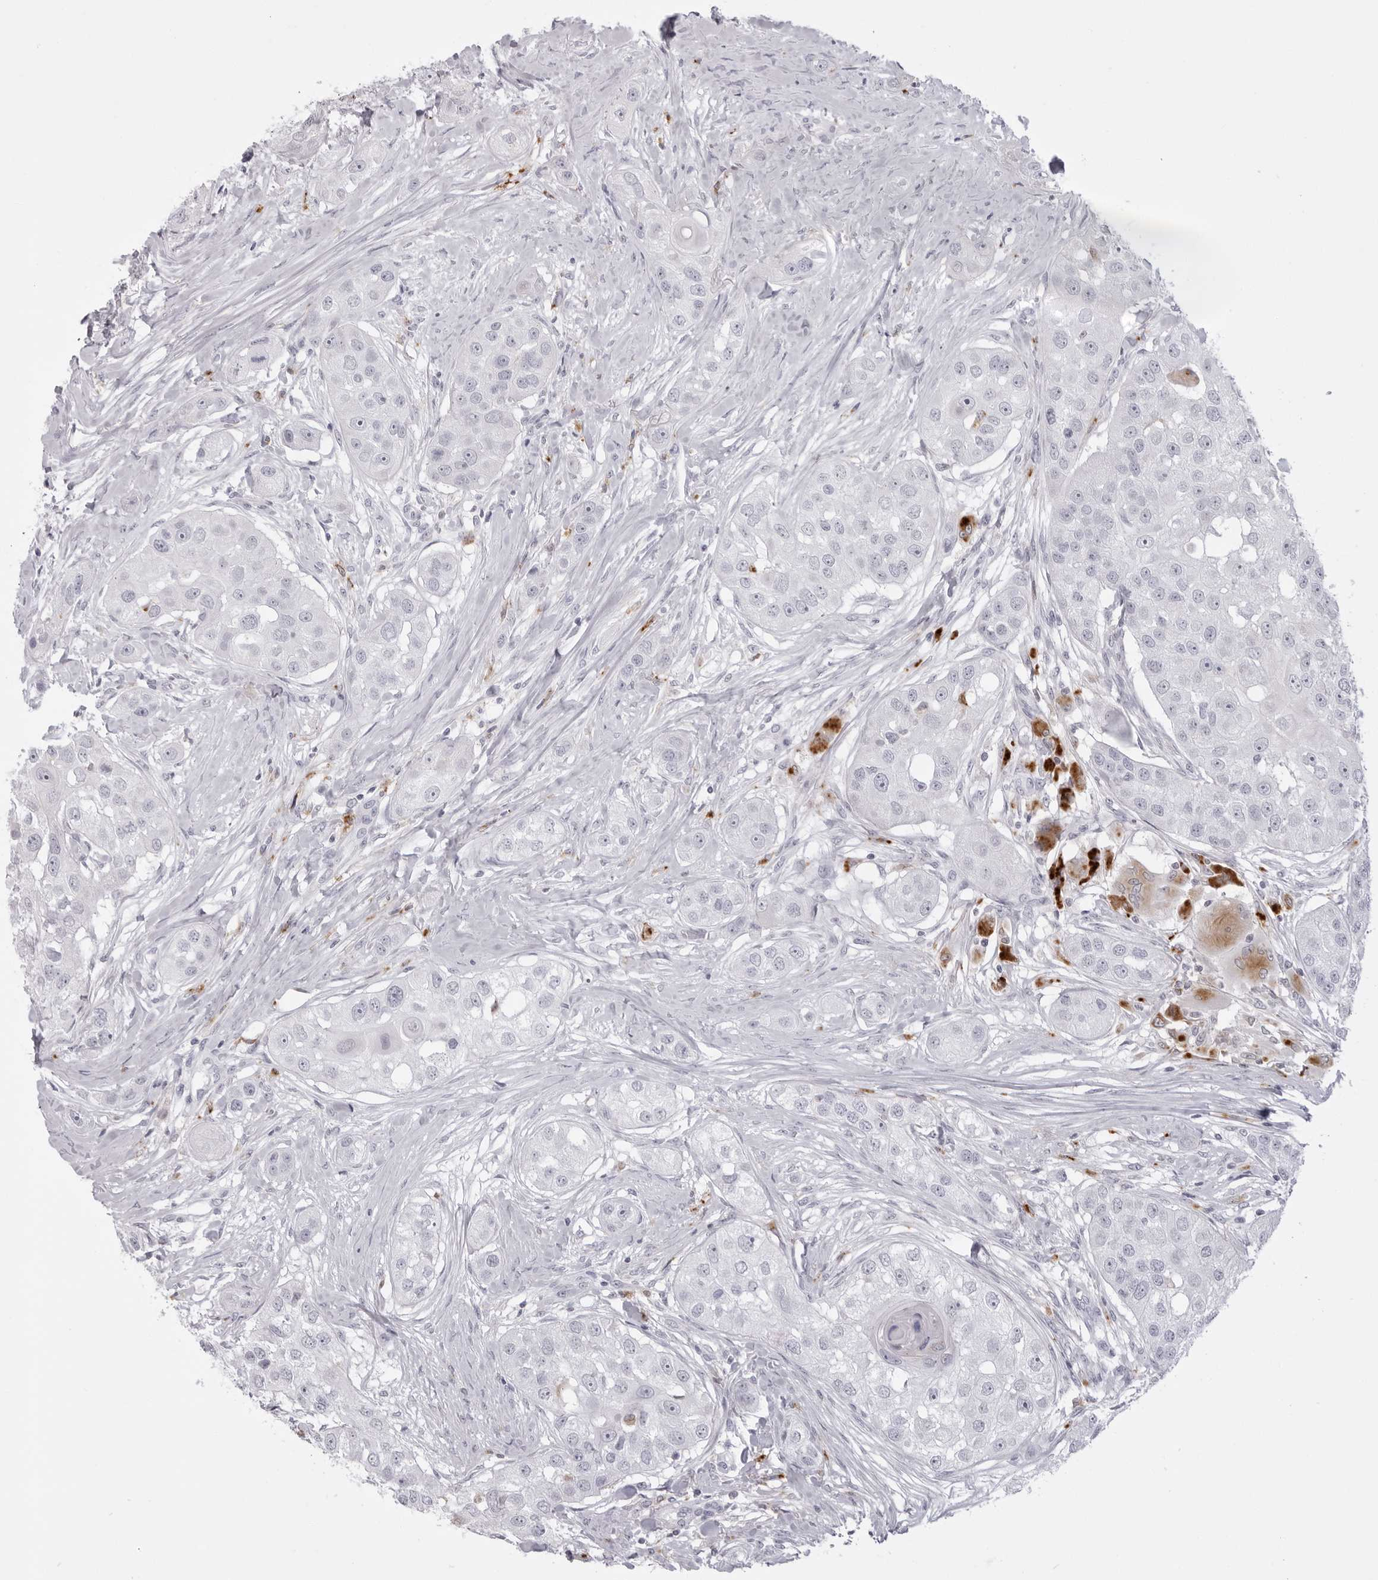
{"staining": {"intensity": "negative", "quantity": "none", "location": "none"}, "tissue": "head and neck cancer", "cell_type": "Tumor cells", "image_type": "cancer", "snomed": [{"axis": "morphology", "description": "Normal tissue, NOS"}, {"axis": "morphology", "description": "Squamous cell carcinoma, NOS"}, {"axis": "topography", "description": "Skeletal muscle"}, {"axis": "topography", "description": "Head-Neck"}], "caption": "This image is of head and neck cancer stained with immunohistochemistry (IHC) to label a protein in brown with the nuclei are counter-stained blue. There is no staining in tumor cells. The staining was performed using DAB (3,3'-diaminobenzidine) to visualize the protein expression in brown, while the nuclei were stained in blue with hematoxylin (Magnification: 20x).", "gene": "IL25", "patient": {"sex": "male", "age": 51}}